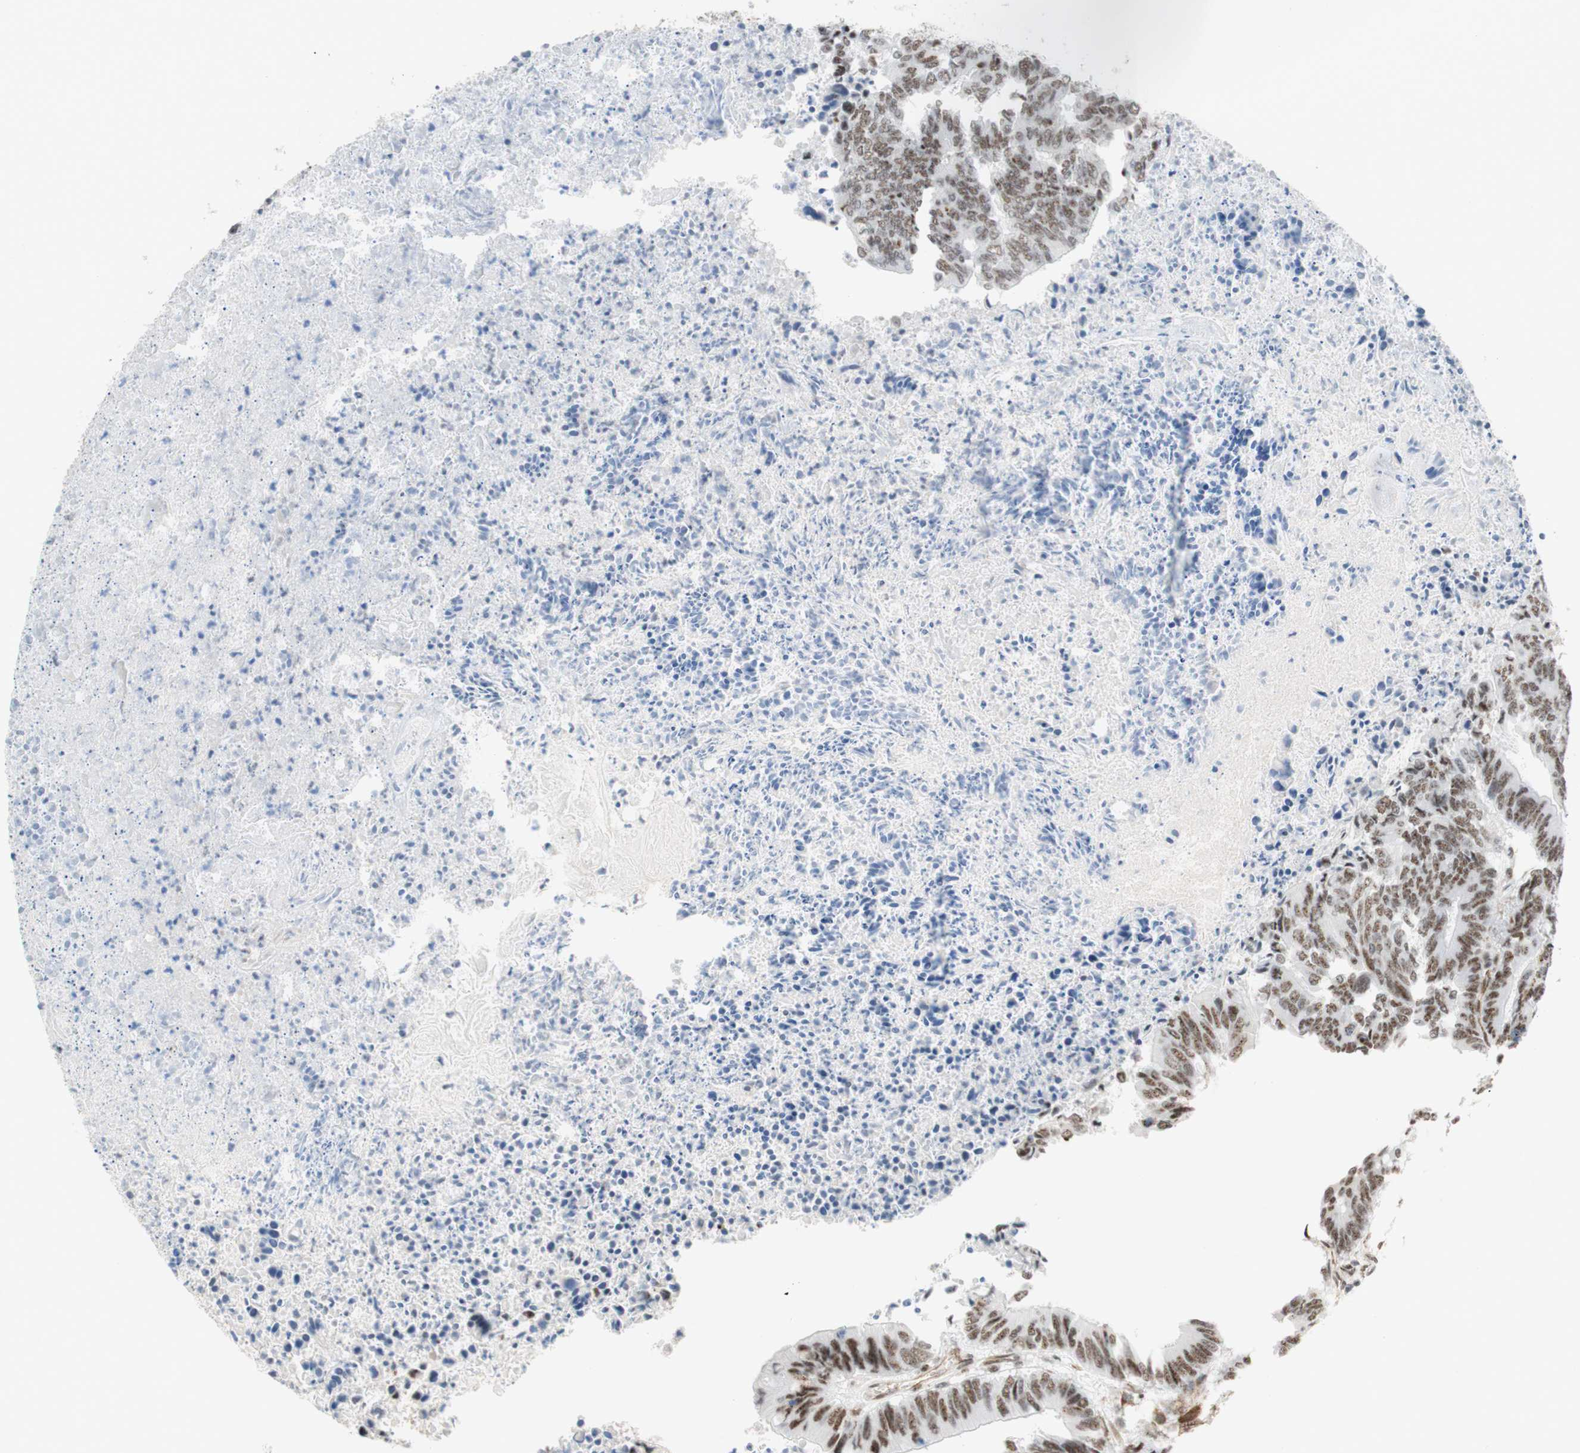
{"staining": {"intensity": "moderate", "quantity": "25%-75%", "location": "nuclear"}, "tissue": "colorectal cancer", "cell_type": "Tumor cells", "image_type": "cancer", "snomed": [{"axis": "morphology", "description": "Adenocarcinoma, NOS"}, {"axis": "topography", "description": "Rectum"}], "caption": "High-power microscopy captured an IHC micrograph of colorectal cancer (adenocarcinoma), revealing moderate nuclear expression in approximately 25%-75% of tumor cells.", "gene": "SAP18", "patient": {"sex": "male", "age": 63}}